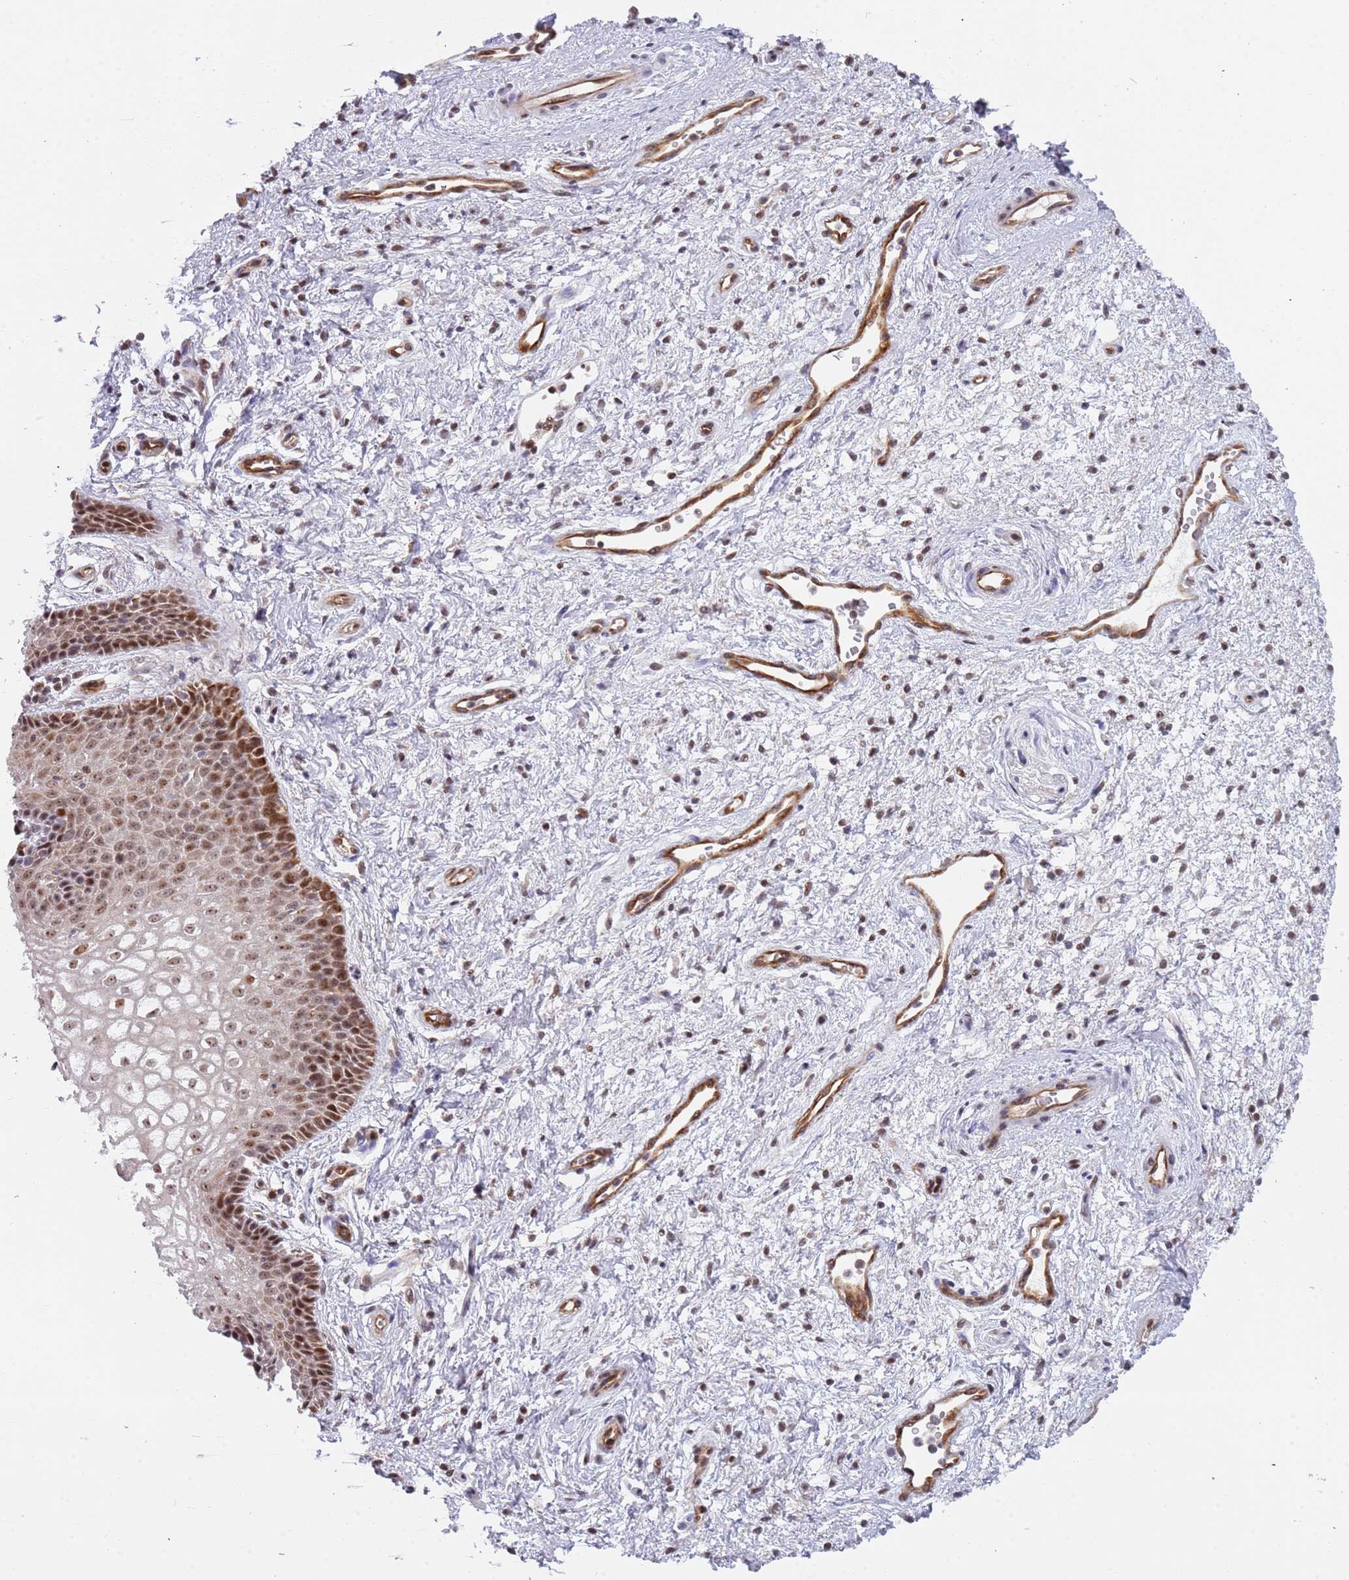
{"staining": {"intensity": "moderate", "quantity": "25%-75%", "location": "nuclear"}, "tissue": "vagina", "cell_type": "Squamous epithelial cells", "image_type": "normal", "snomed": [{"axis": "morphology", "description": "Normal tissue, NOS"}, {"axis": "topography", "description": "Vagina"}], "caption": "IHC staining of normal vagina, which exhibits medium levels of moderate nuclear staining in approximately 25%-75% of squamous epithelial cells indicating moderate nuclear protein positivity. The staining was performed using DAB (brown) for protein detection and nuclei were counterstained in hematoxylin (blue).", "gene": "LRMDA", "patient": {"sex": "female", "age": 34}}